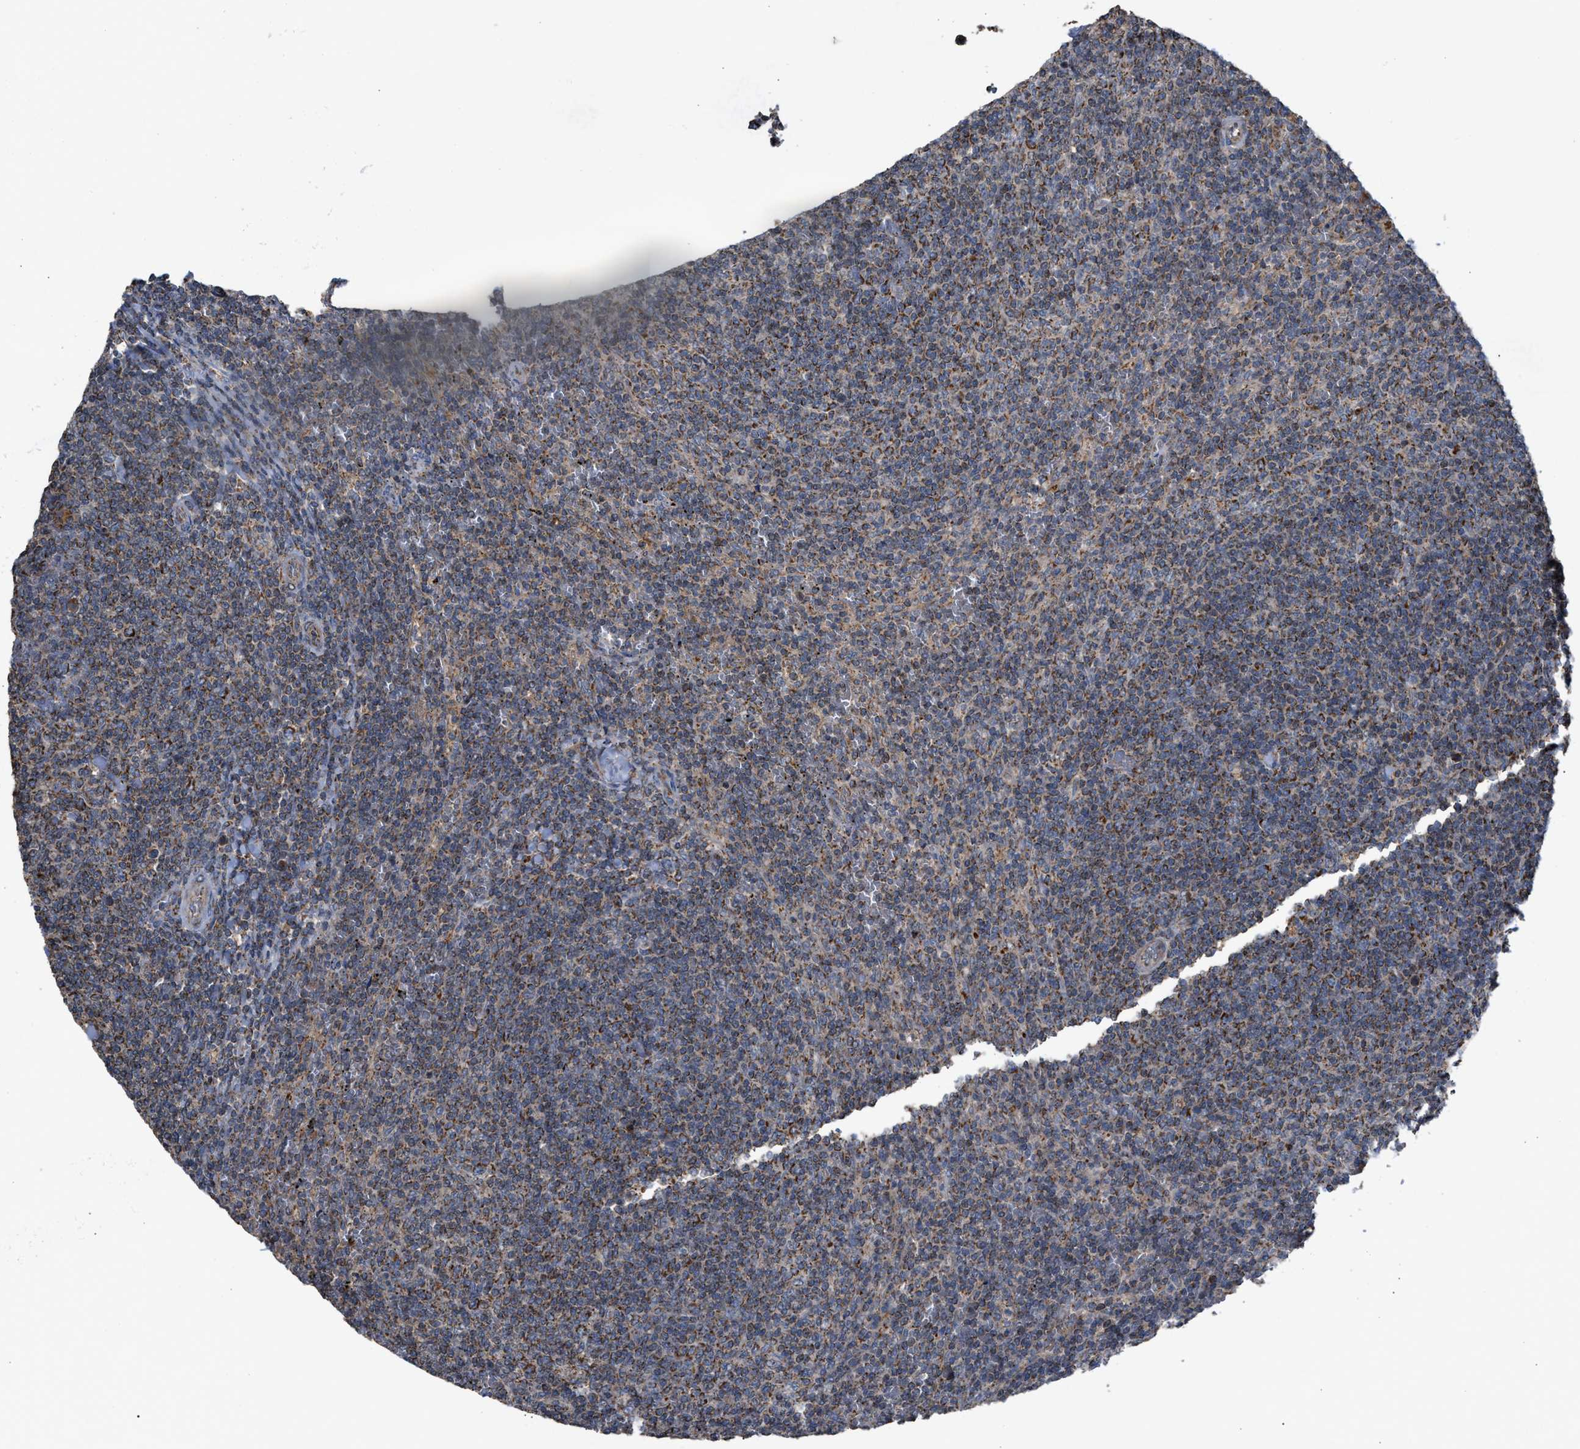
{"staining": {"intensity": "moderate", "quantity": "25%-75%", "location": "cytoplasmic/membranous"}, "tissue": "lymphoma", "cell_type": "Tumor cells", "image_type": "cancer", "snomed": [{"axis": "morphology", "description": "Malignant lymphoma, non-Hodgkin's type, Low grade"}, {"axis": "topography", "description": "Spleen"}], "caption": "Malignant lymphoma, non-Hodgkin's type (low-grade) stained for a protein (brown) shows moderate cytoplasmic/membranous positive staining in approximately 25%-75% of tumor cells.", "gene": "TACO1", "patient": {"sex": "female", "age": 50}}